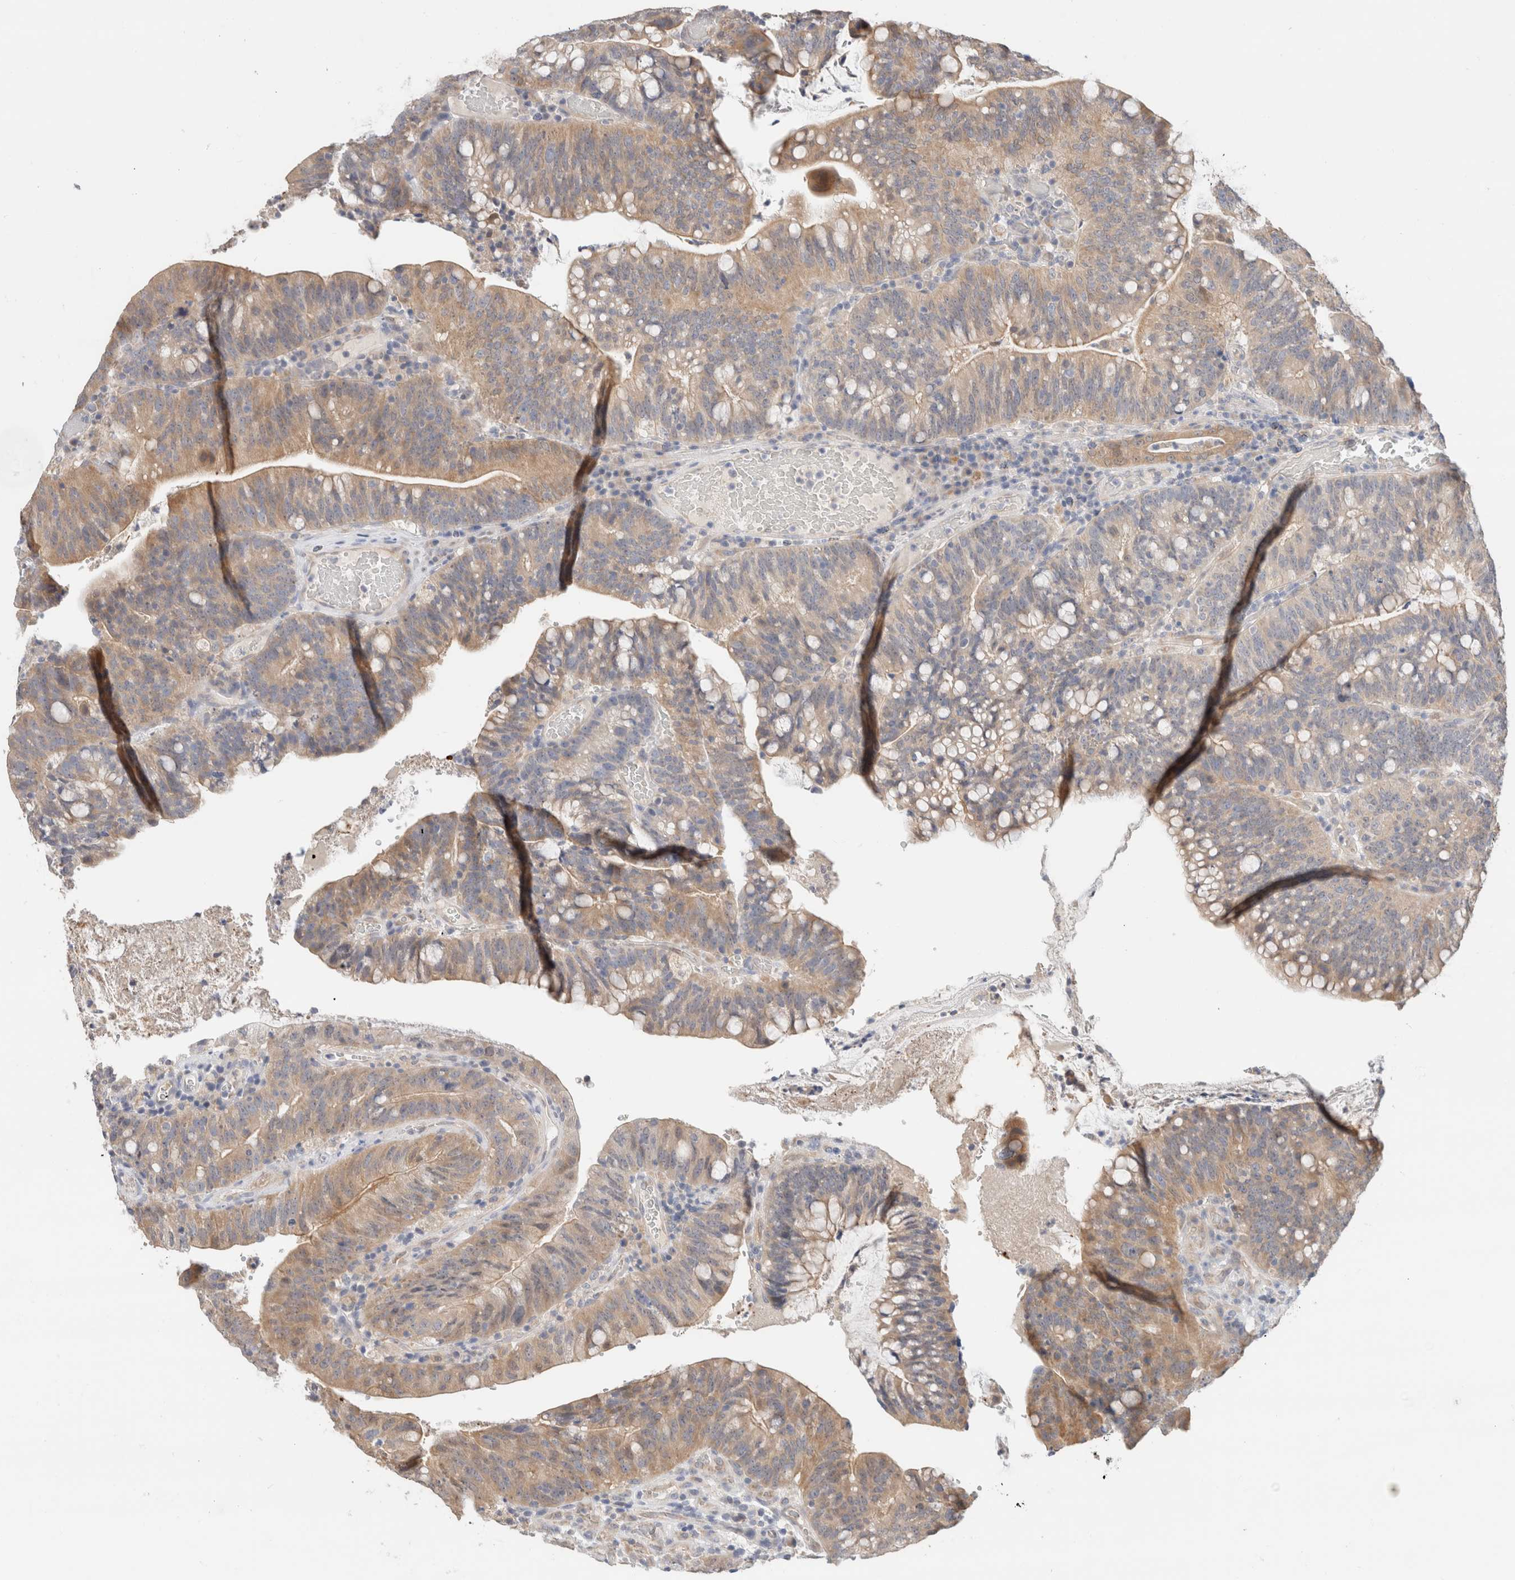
{"staining": {"intensity": "weak", "quantity": "25%-75%", "location": "cytoplasmic/membranous"}, "tissue": "colorectal cancer", "cell_type": "Tumor cells", "image_type": "cancer", "snomed": [{"axis": "morphology", "description": "Adenocarcinoma, NOS"}, {"axis": "topography", "description": "Colon"}], "caption": "Immunohistochemistry (IHC) (DAB (3,3'-diaminobenzidine)) staining of human colorectal adenocarcinoma reveals weak cytoplasmic/membranous protein staining in about 25%-75% of tumor cells.", "gene": "CA13", "patient": {"sex": "female", "age": 66}}